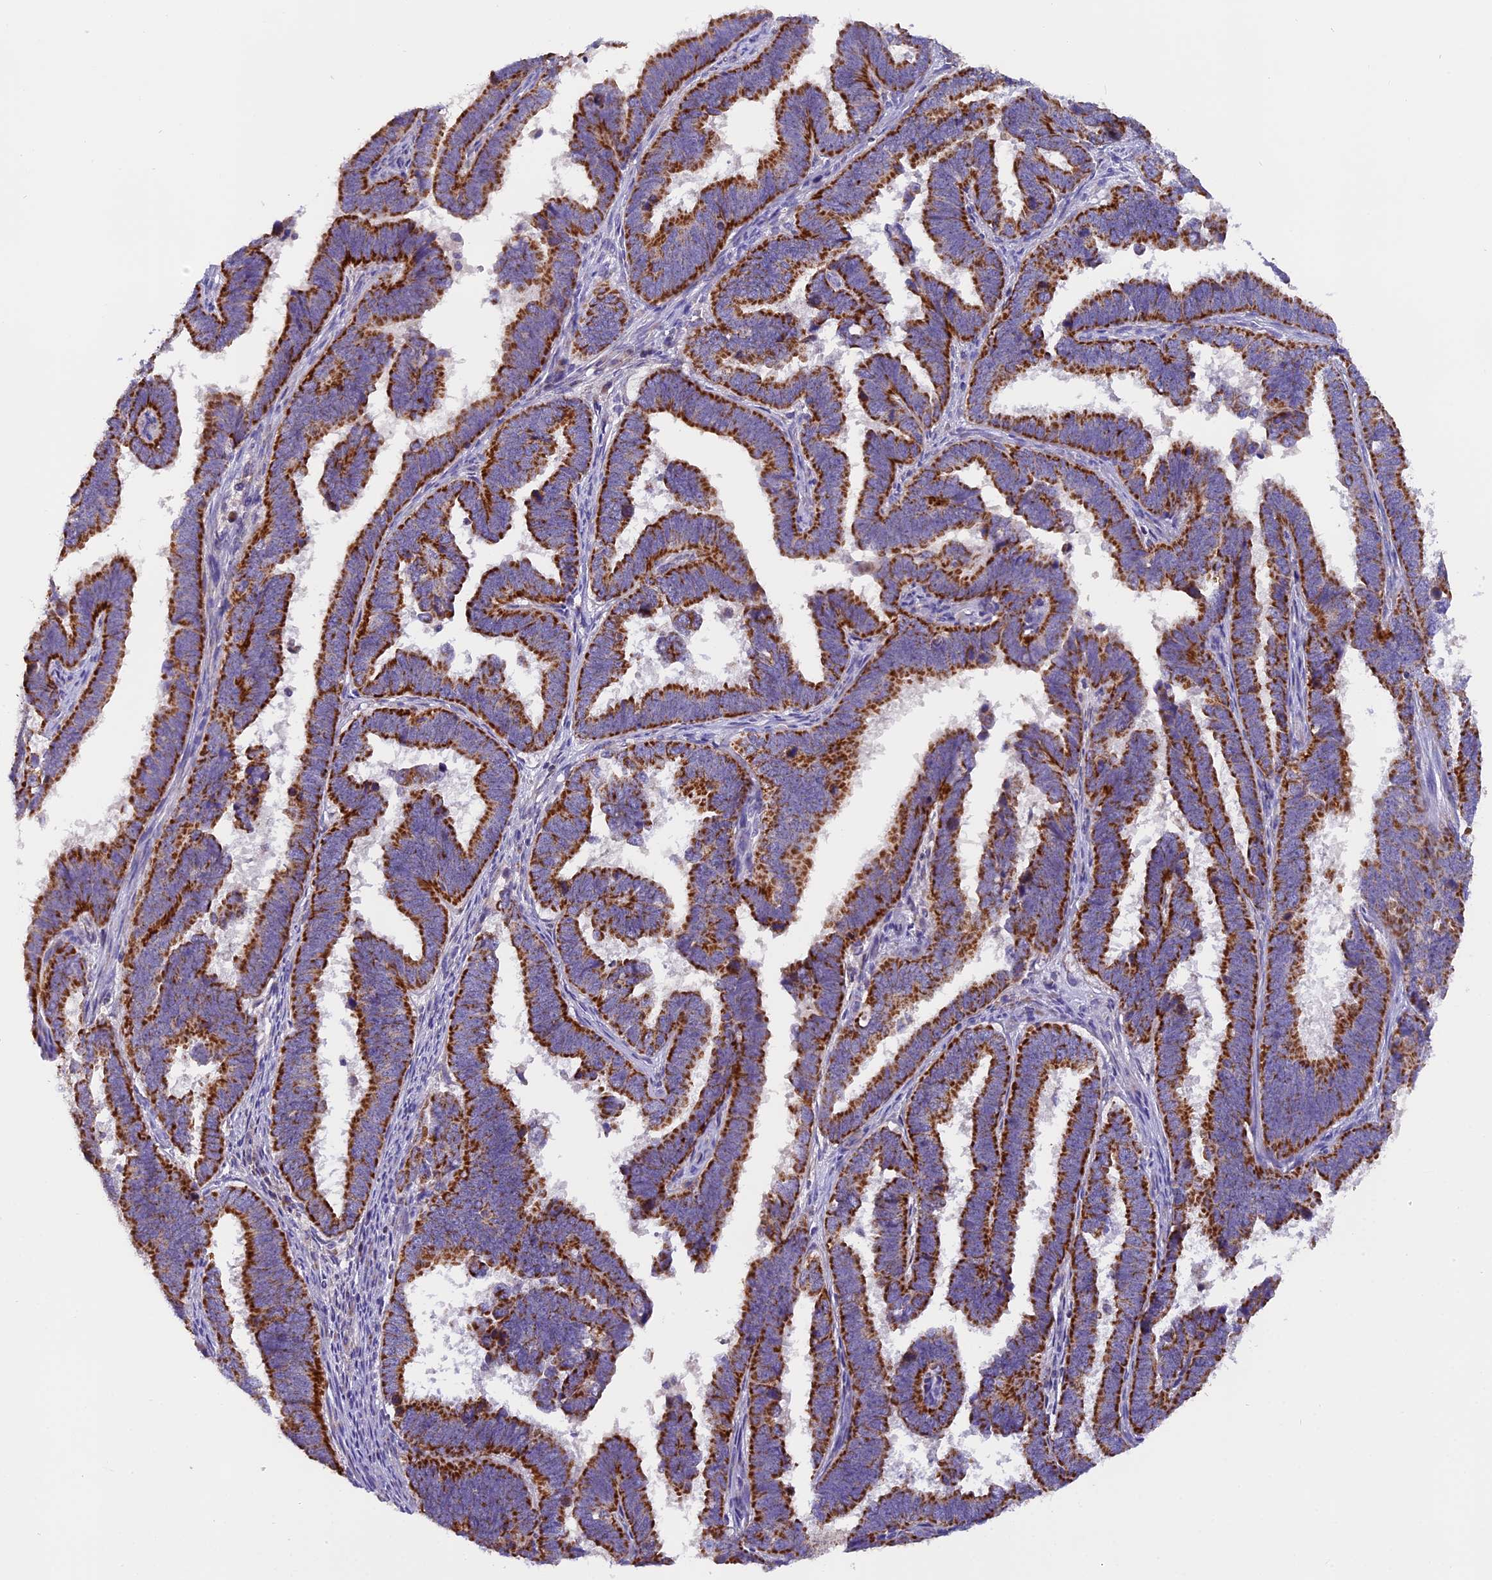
{"staining": {"intensity": "strong", "quantity": ">75%", "location": "cytoplasmic/membranous"}, "tissue": "endometrial cancer", "cell_type": "Tumor cells", "image_type": "cancer", "snomed": [{"axis": "morphology", "description": "Adenocarcinoma, NOS"}, {"axis": "topography", "description": "Endometrium"}], "caption": "Adenocarcinoma (endometrial) stained with a brown dye shows strong cytoplasmic/membranous positive expression in approximately >75% of tumor cells.", "gene": "MGME1", "patient": {"sex": "female", "age": 75}}